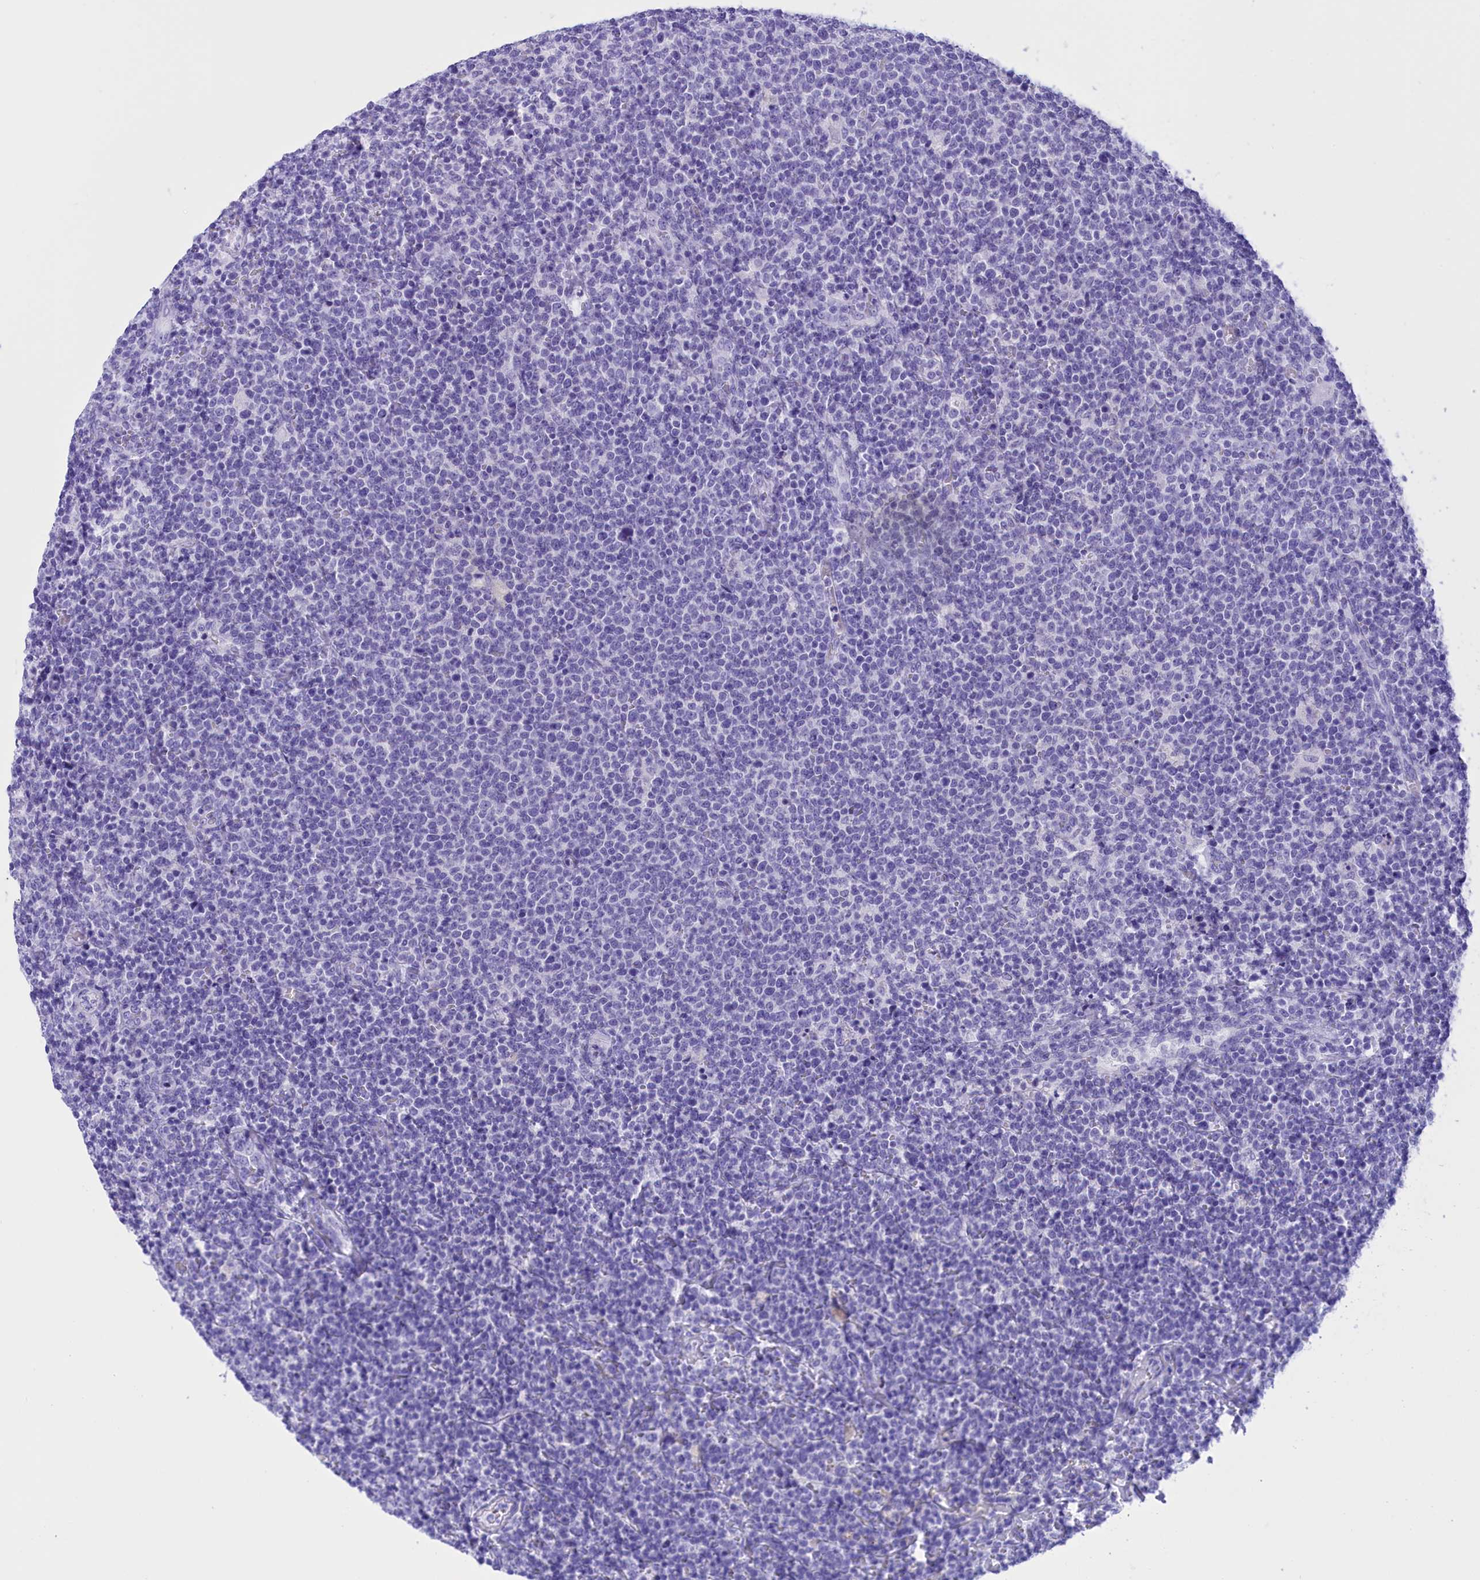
{"staining": {"intensity": "negative", "quantity": "none", "location": "none"}, "tissue": "lymphoma", "cell_type": "Tumor cells", "image_type": "cancer", "snomed": [{"axis": "morphology", "description": "Malignant lymphoma, non-Hodgkin's type, High grade"}, {"axis": "topography", "description": "Lymph node"}], "caption": "The IHC histopathology image has no significant expression in tumor cells of lymphoma tissue.", "gene": "BRI3", "patient": {"sex": "male", "age": 61}}